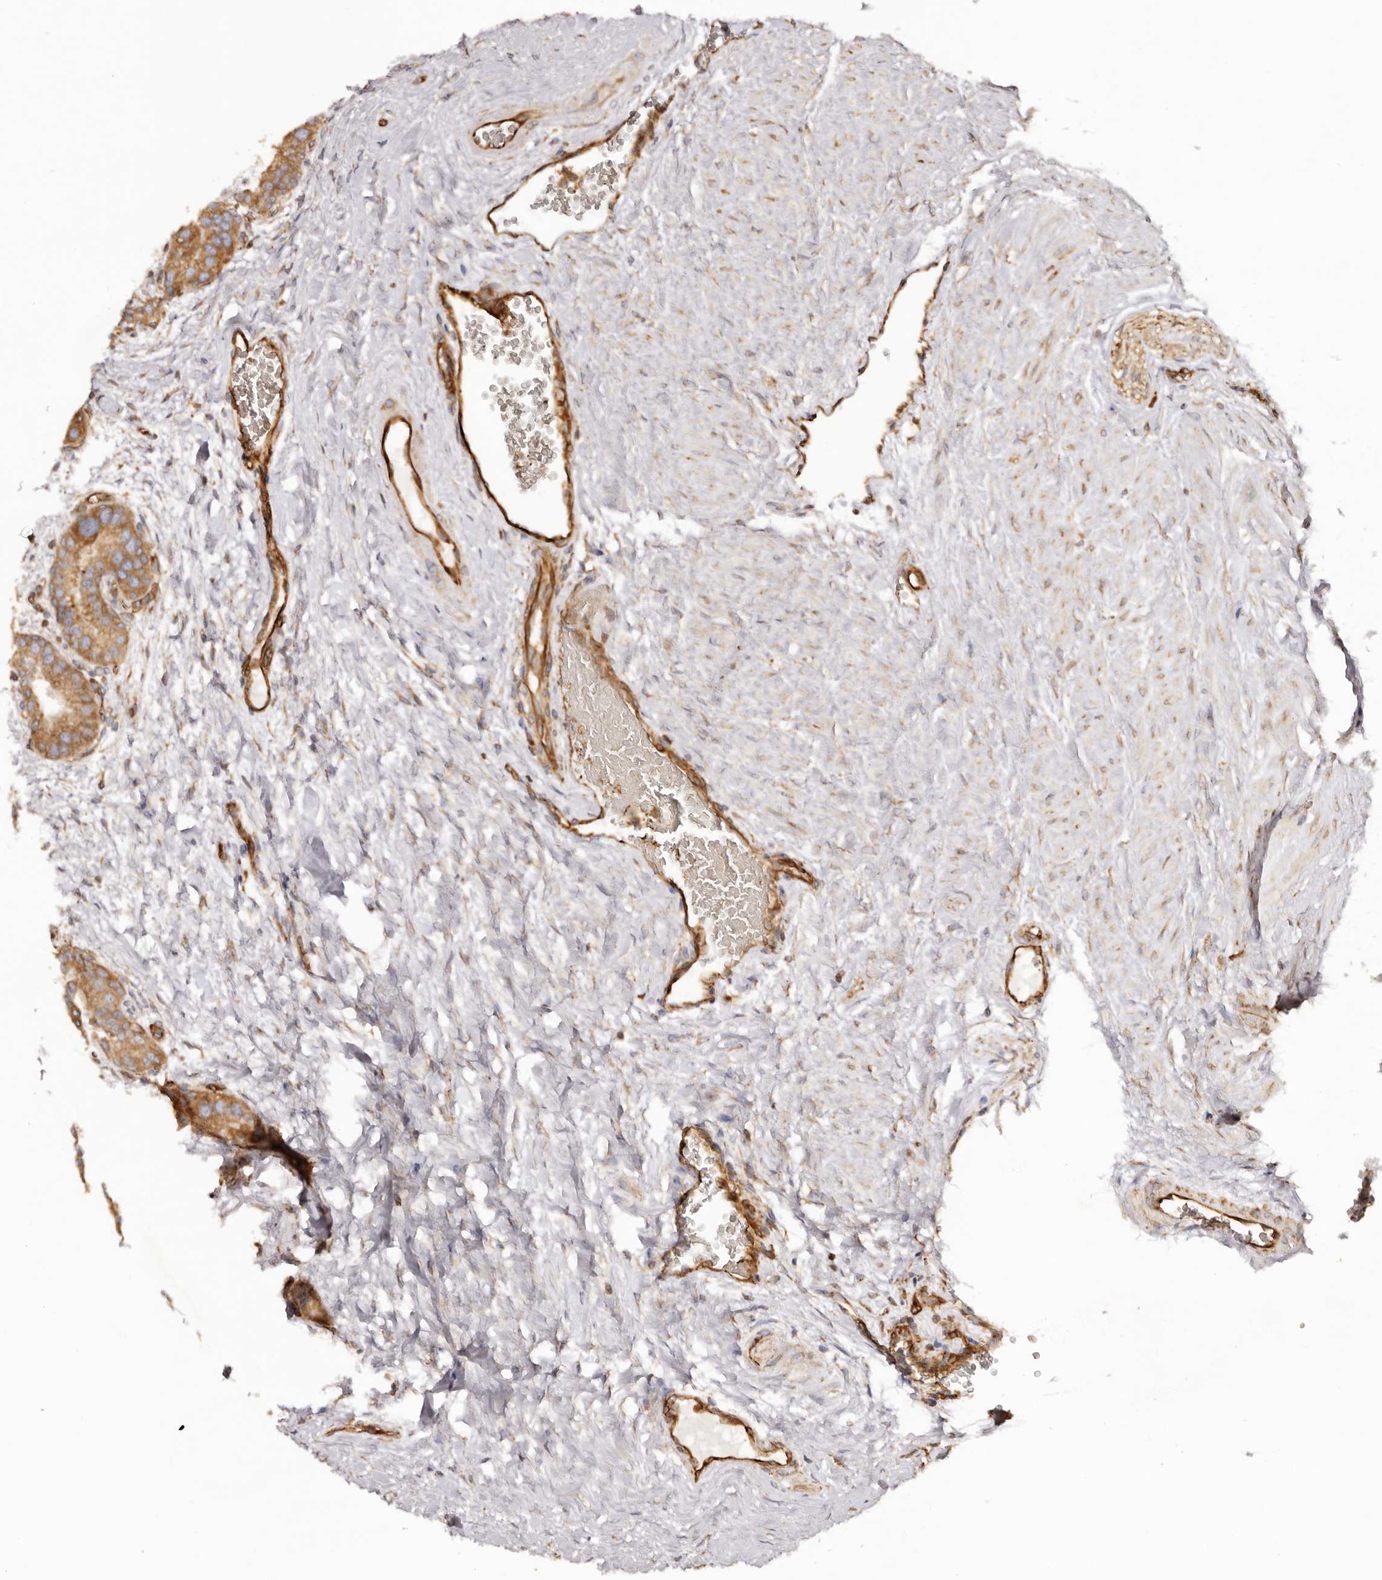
{"staining": {"intensity": "moderate", "quantity": ">75%", "location": "cytoplasmic/membranous"}, "tissue": "prostate cancer", "cell_type": "Tumor cells", "image_type": "cancer", "snomed": [{"axis": "morphology", "description": "Adenocarcinoma, High grade"}, {"axis": "topography", "description": "Prostate"}], "caption": "Prostate cancer stained for a protein exhibits moderate cytoplasmic/membranous positivity in tumor cells.", "gene": "RPS6", "patient": {"sex": "male", "age": 56}}